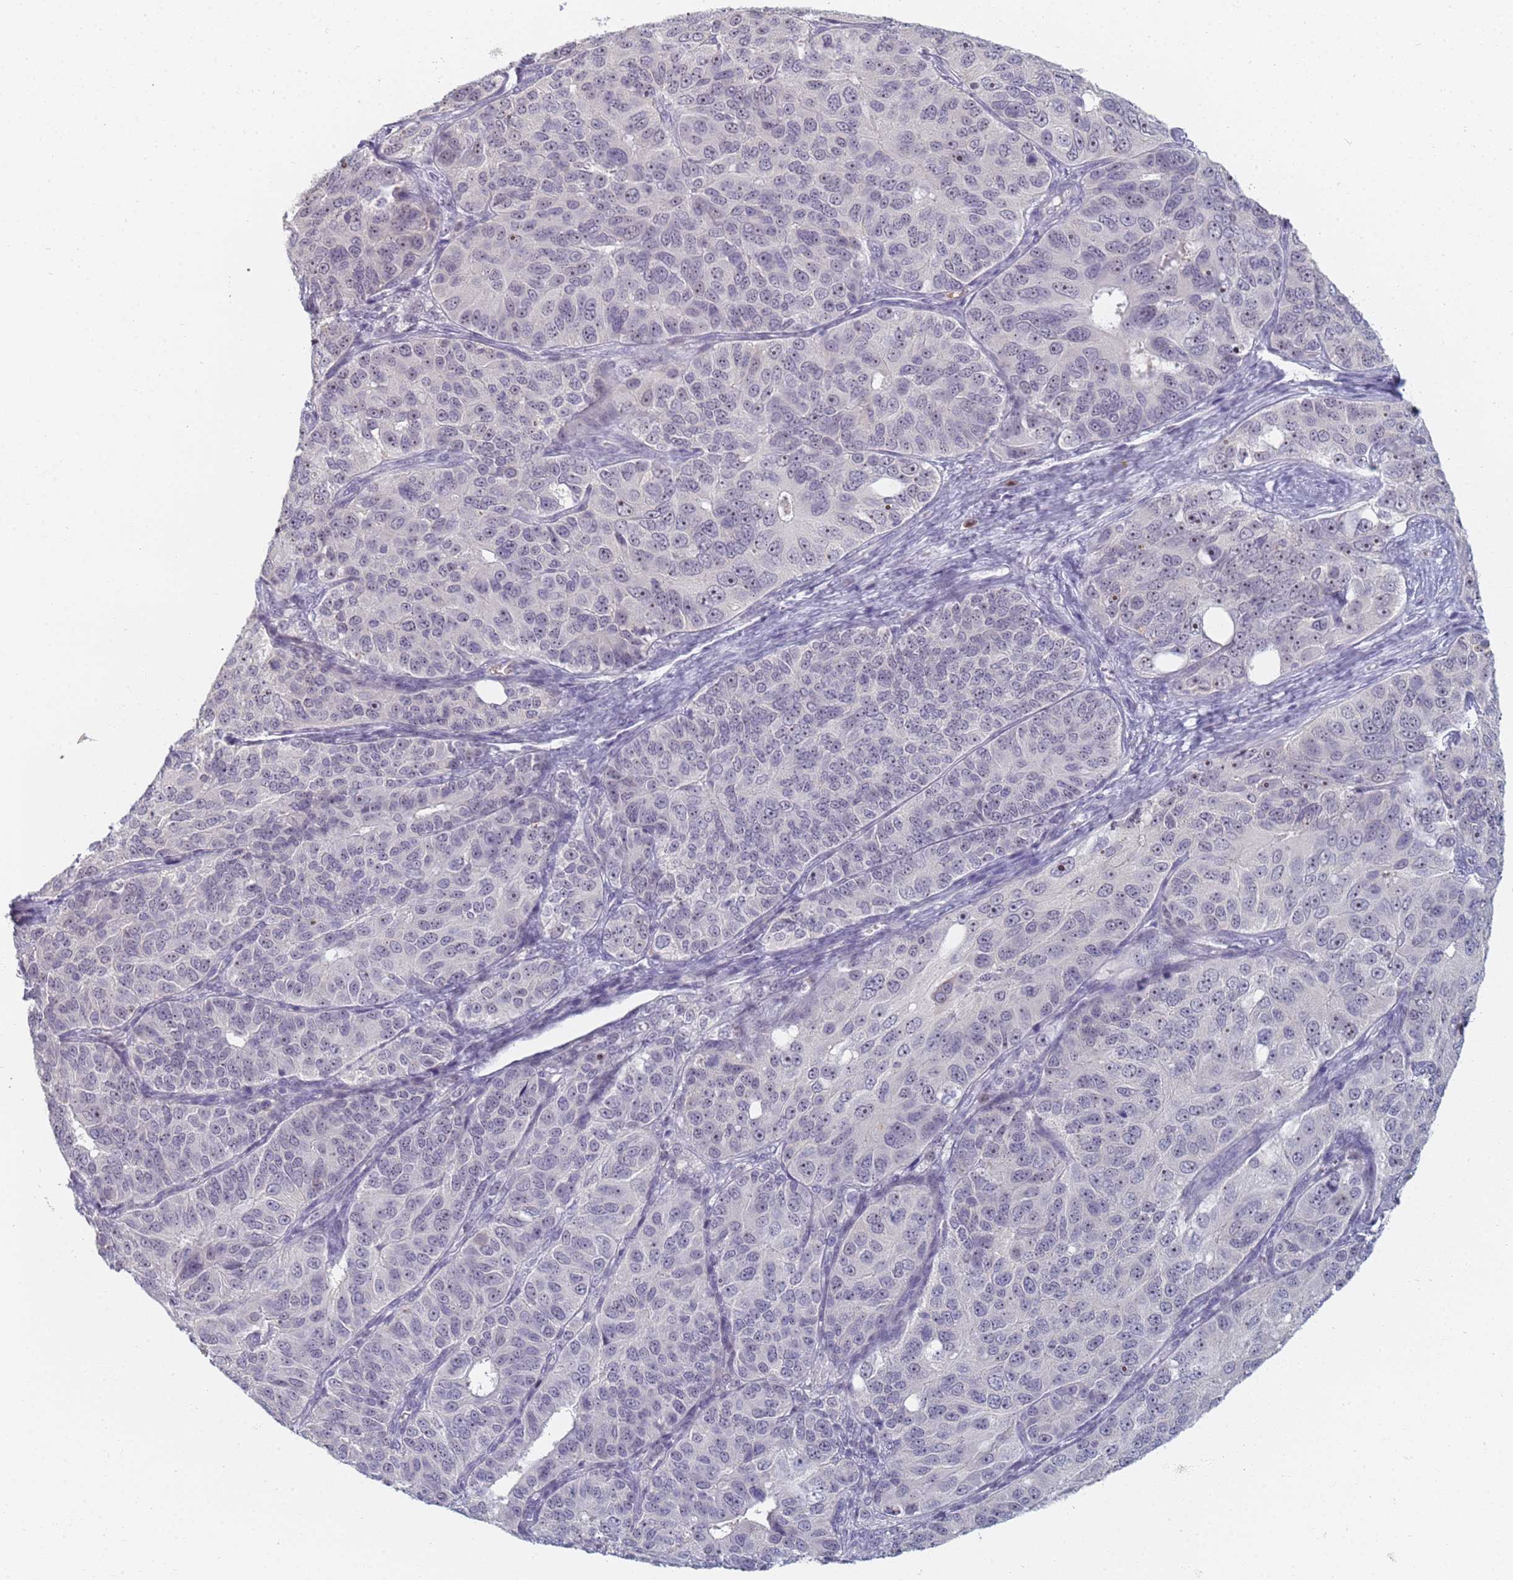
{"staining": {"intensity": "weak", "quantity": "25%-75%", "location": "nuclear"}, "tissue": "ovarian cancer", "cell_type": "Tumor cells", "image_type": "cancer", "snomed": [{"axis": "morphology", "description": "Carcinoma, endometroid"}, {"axis": "topography", "description": "Ovary"}], "caption": "Ovarian cancer (endometroid carcinoma) stained for a protein exhibits weak nuclear positivity in tumor cells.", "gene": "SLC38A9", "patient": {"sex": "female", "age": 51}}